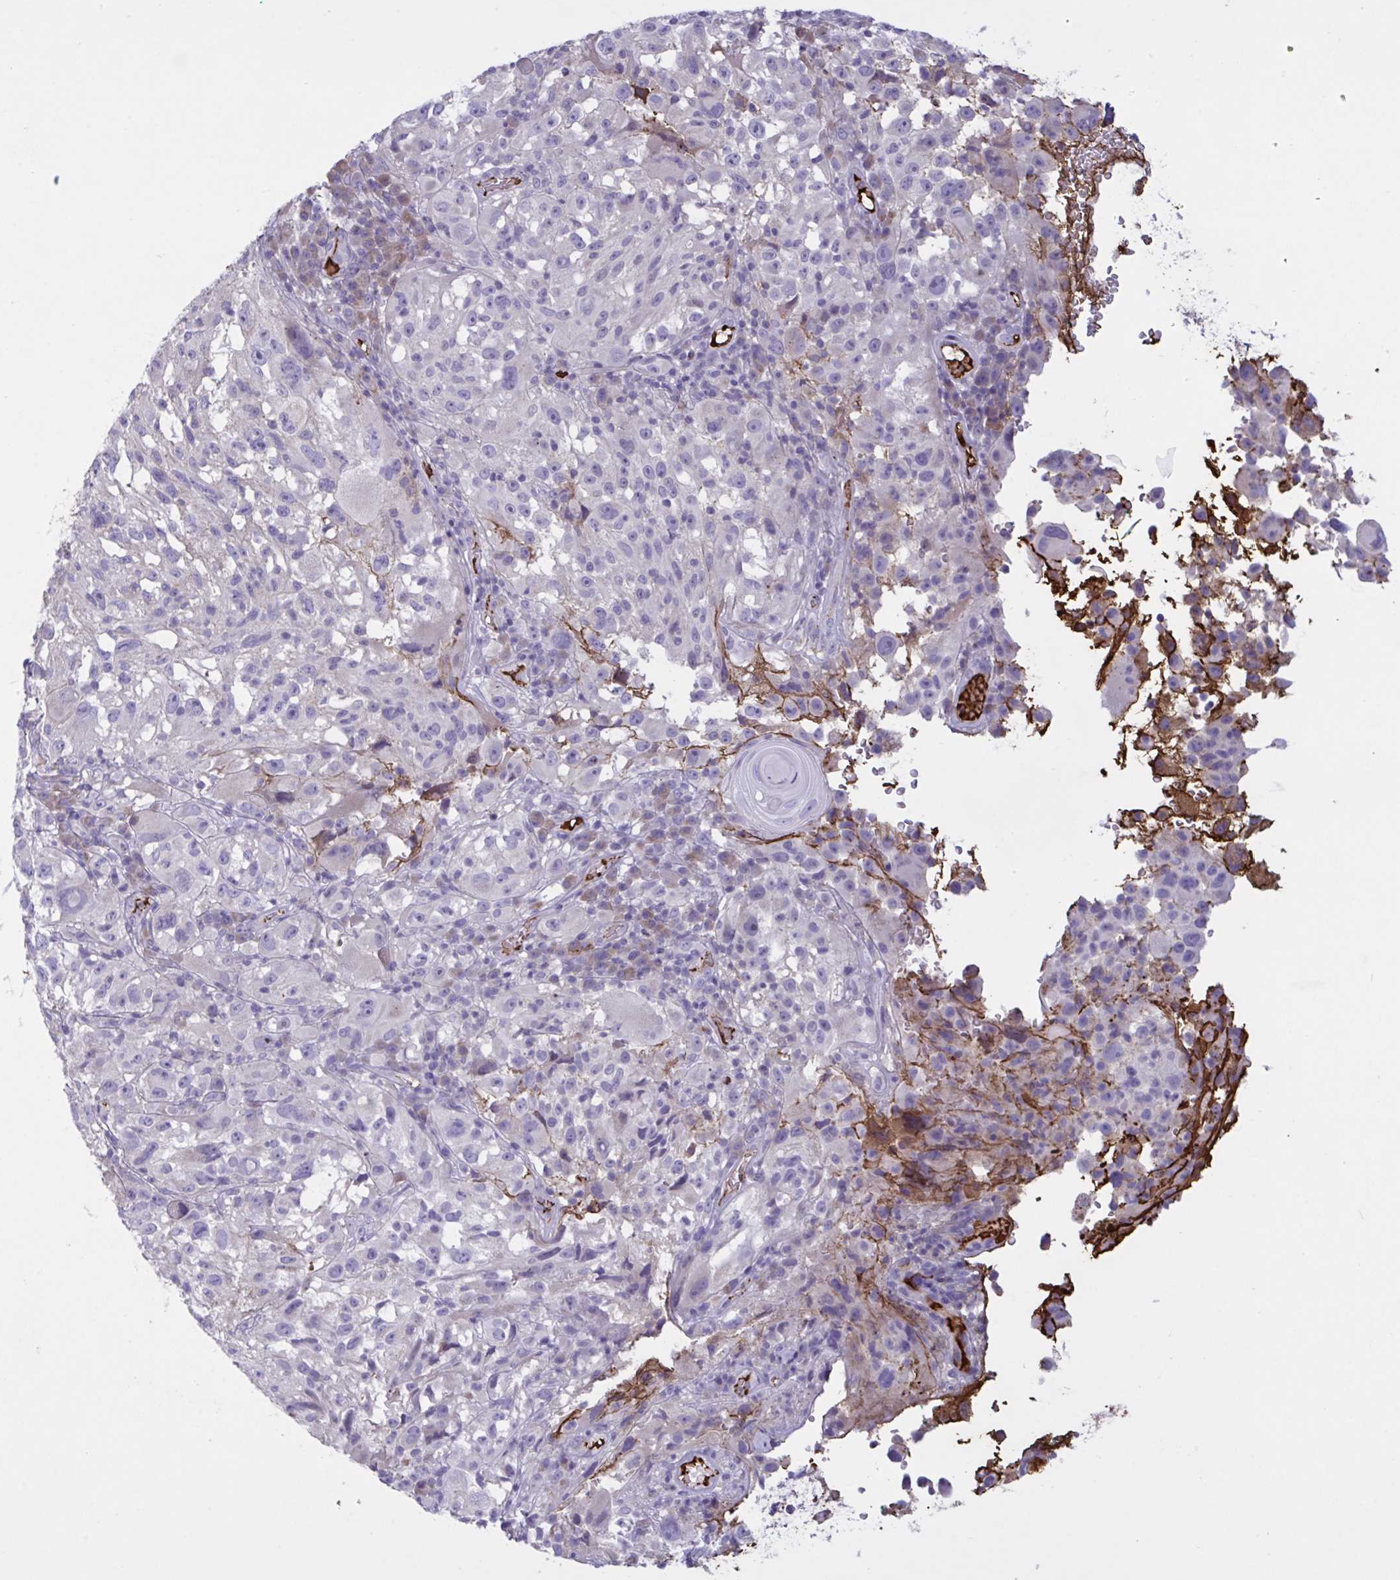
{"staining": {"intensity": "negative", "quantity": "none", "location": "none"}, "tissue": "melanoma", "cell_type": "Tumor cells", "image_type": "cancer", "snomed": [{"axis": "morphology", "description": "Malignant melanoma, NOS"}, {"axis": "topography", "description": "Skin"}], "caption": "This is an immunohistochemistry (IHC) image of human melanoma. There is no expression in tumor cells.", "gene": "IL1R1", "patient": {"sex": "female", "age": 71}}